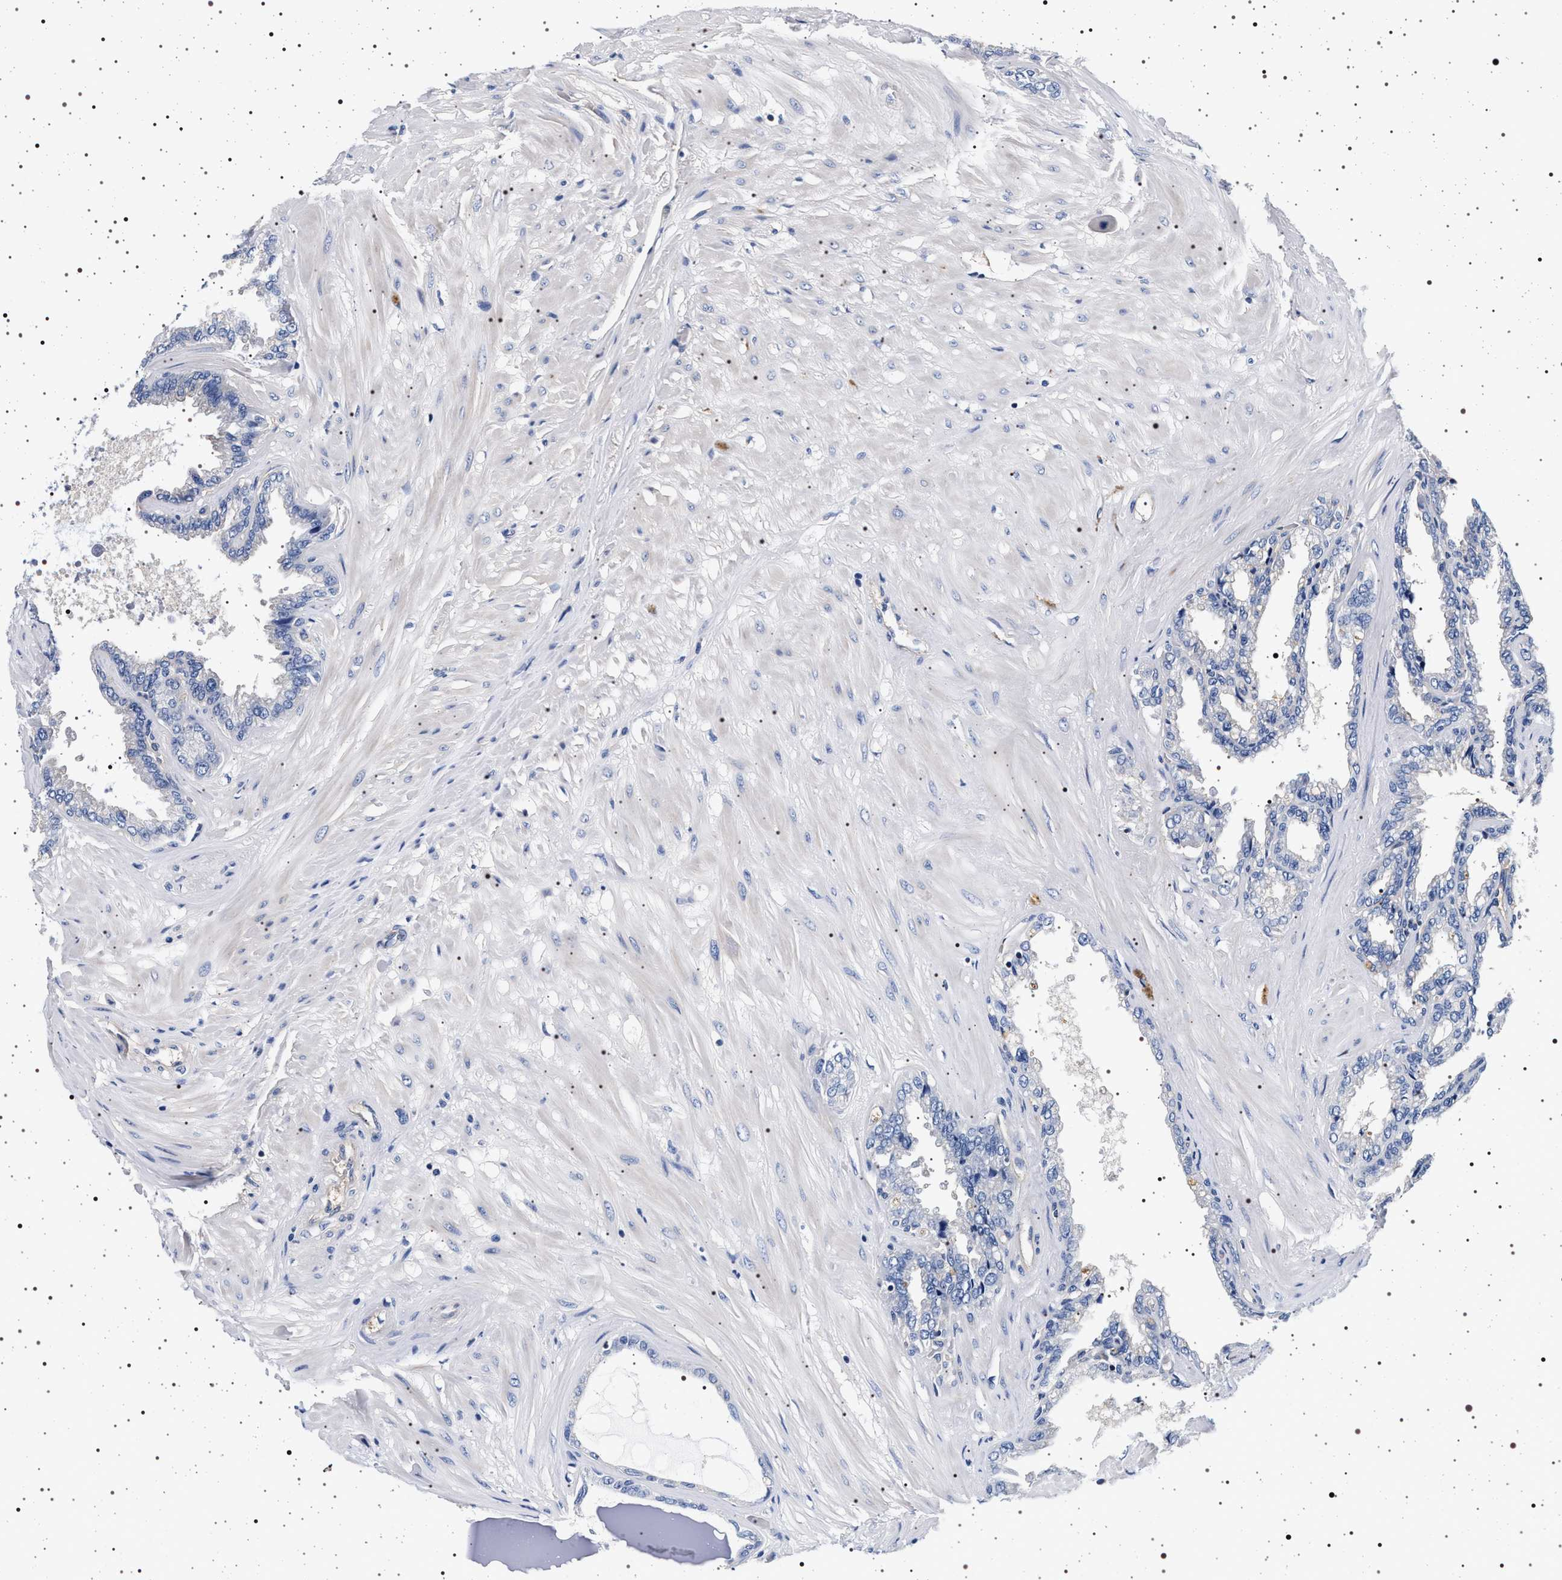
{"staining": {"intensity": "negative", "quantity": "none", "location": "none"}, "tissue": "seminal vesicle", "cell_type": "Glandular cells", "image_type": "normal", "snomed": [{"axis": "morphology", "description": "Normal tissue, NOS"}, {"axis": "topography", "description": "Seminal veicle"}], "caption": "This is an immunohistochemistry (IHC) histopathology image of normal human seminal vesicle. There is no expression in glandular cells.", "gene": "HSD17B1", "patient": {"sex": "male", "age": 46}}